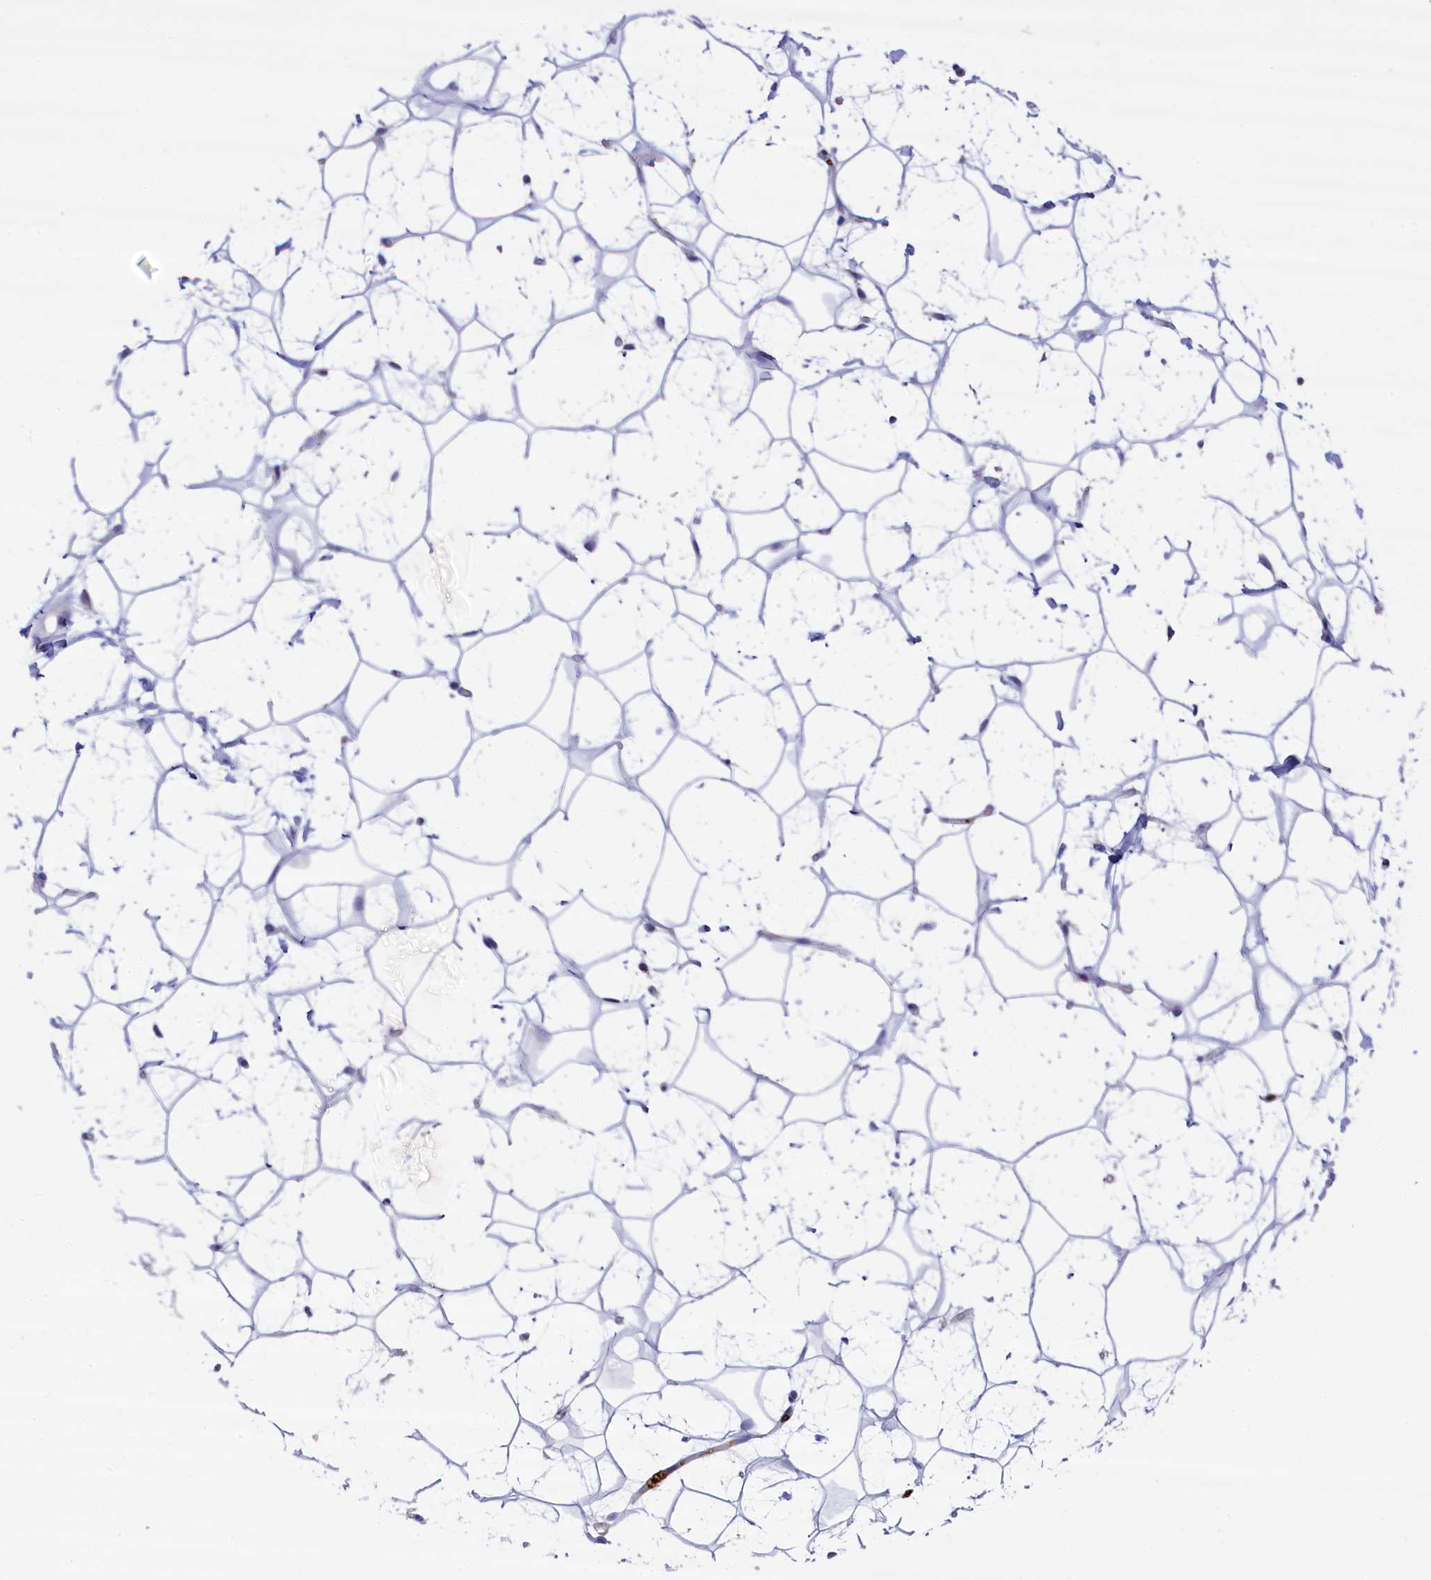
{"staining": {"intensity": "moderate", "quantity": "<25%", "location": "cytoplasmic/membranous"}, "tissue": "adipose tissue", "cell_type": "Adipocytes", "image_type": "normal", "snomed": [{"axis": "morphology", "description": "Normal tissue, NOS"}, {"axis": "topography", "description": "Breast"}], "caption": "High-power microscopy captured an immunohistochemistry (IHC) histopathology image of benign adipose tissue, revealing moderate cytoplasmic/membranous staining in about <25% of adipocytes.", "gene": "HEATR3", "patient": {"sex": "female", "age": 26}}